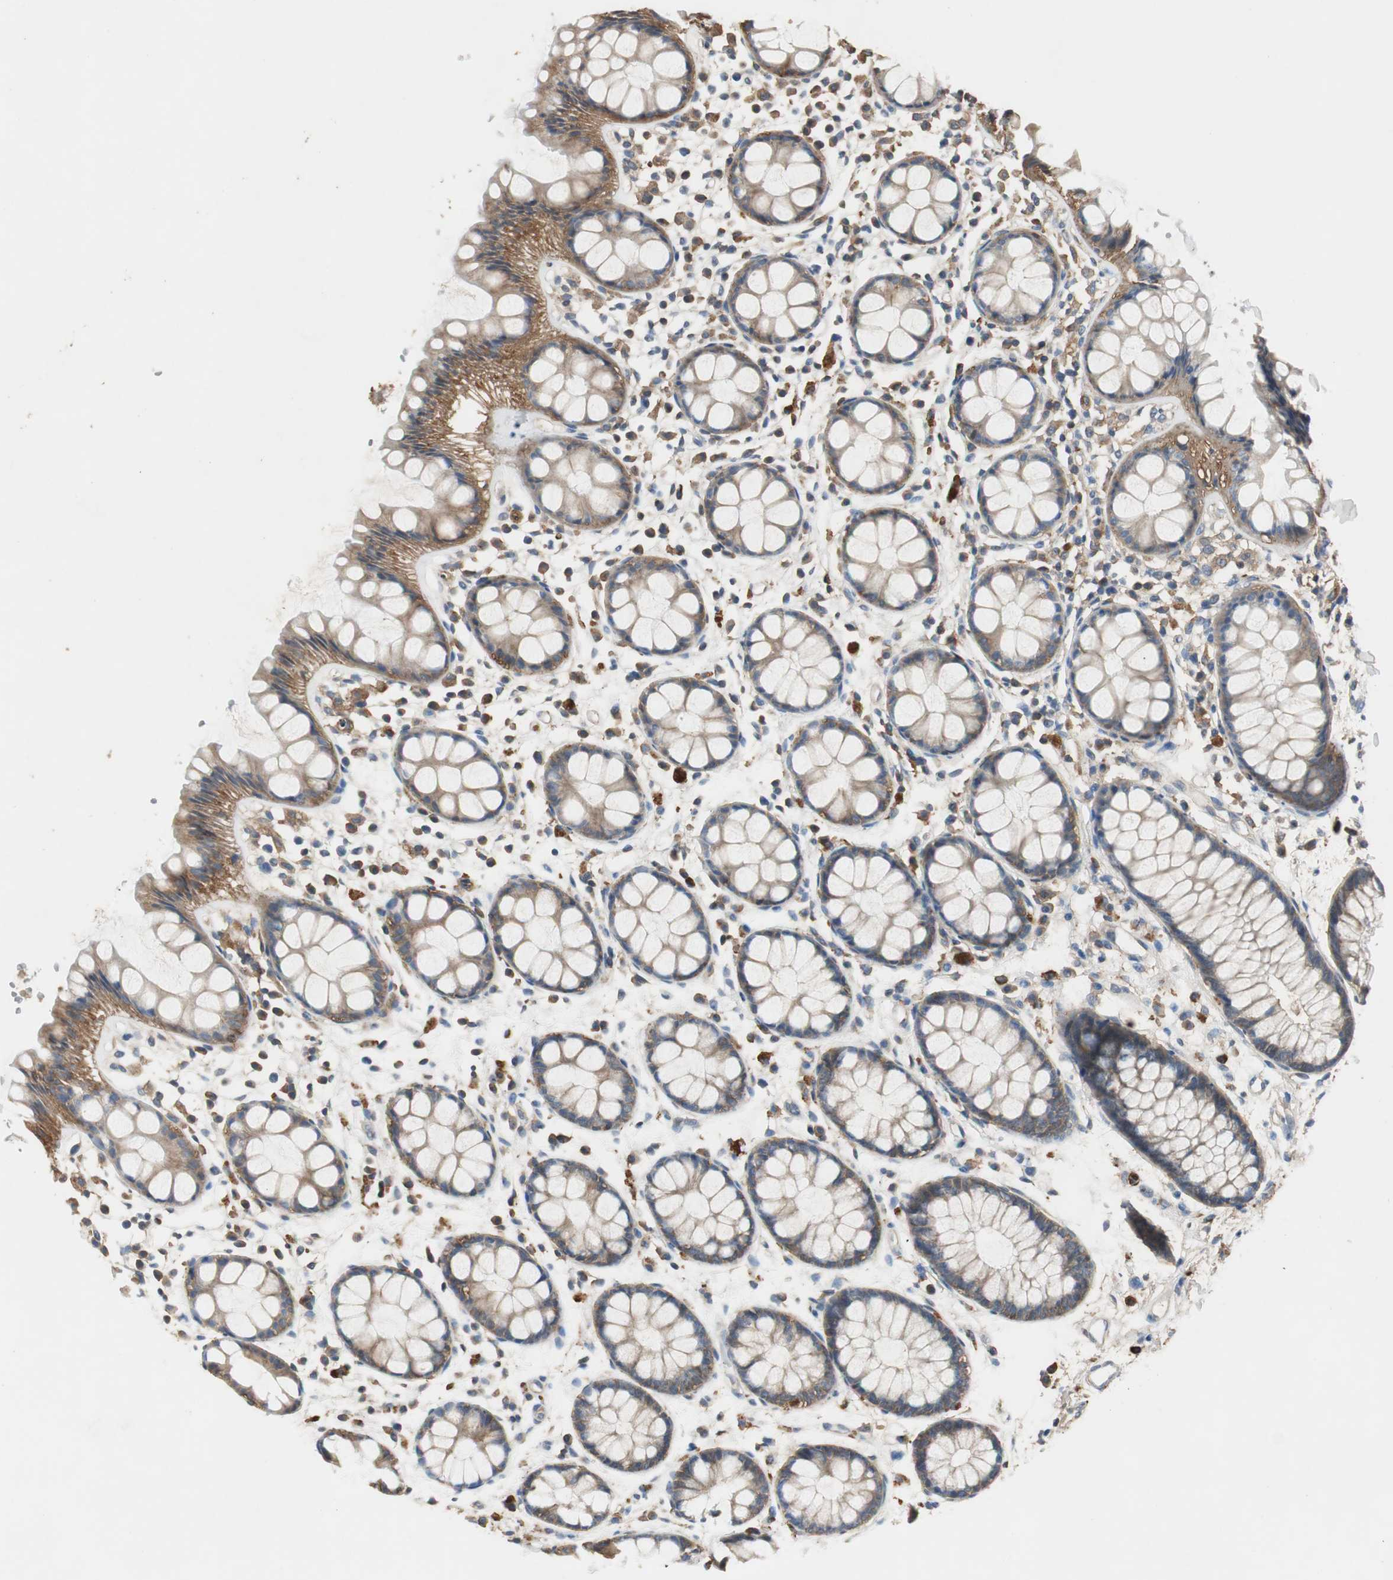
{"staining": {"intensity": "weak", "quantity": ">75%", "location": "cytoplasmic/membranous"}, "tissue": "rectum", "cell_type": "Glandular cells", "image_type": "normal", "snomed": [{"axis": "morphology", "description": "Normal tissue, NOS"}, {"axis": "topography", "description": "Rectum"}], "caption": "A photomicrograph showing weak cytoplasmic/membranous staining in about >75% of glandular cells in benign rectum, as visualized by brown immunohistochemical staining.", "gene": "TNFRSF14", "patient": {"sex": "female", "age": 66}}